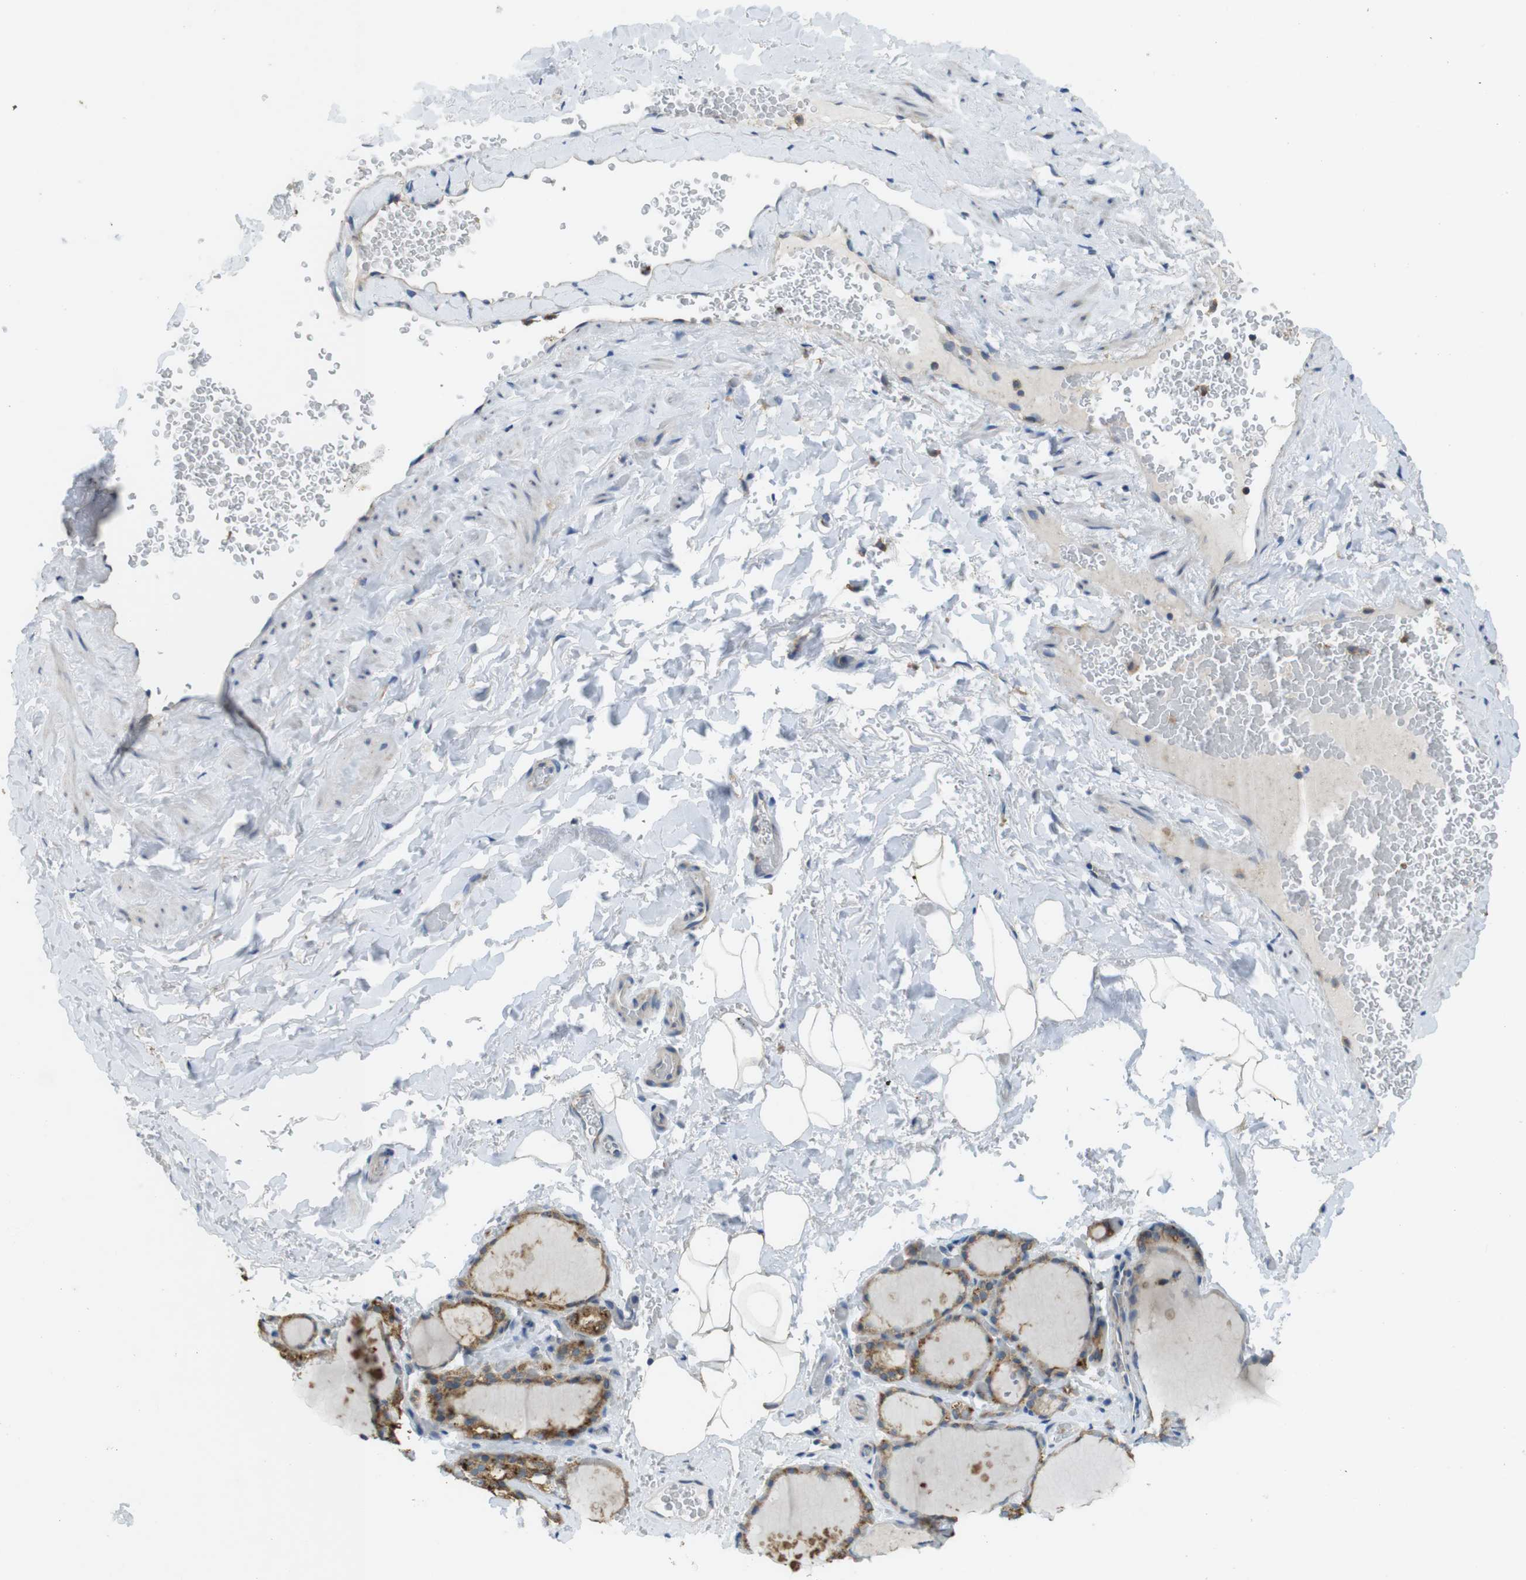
{"staining": {"intensity": "moderate", "quantity": ">75%", "location": "cytoplasmic/membranous"}, "tissue": "thyroid gland", "cell_type": "Glandular cells", "image_type": "normal", "snomed": [{"axis": "morphology", "description": "Normal tissue, NOS"}, {"axis": "topography", "description": "Thyroid gland"}], "caption": "Protein staining of normal thyroid gland shows moderate cytoplasmic/membranous positivity in approximately >75% of glandular cells. (Stains: DAB (3,3'-diaminobenzidine) in brown, nuclei in blue, Microscopy: brightfield microscopy at high magnification).", "gene": "BRI3BP", "patient": {"sex": "male", "age": 61}}